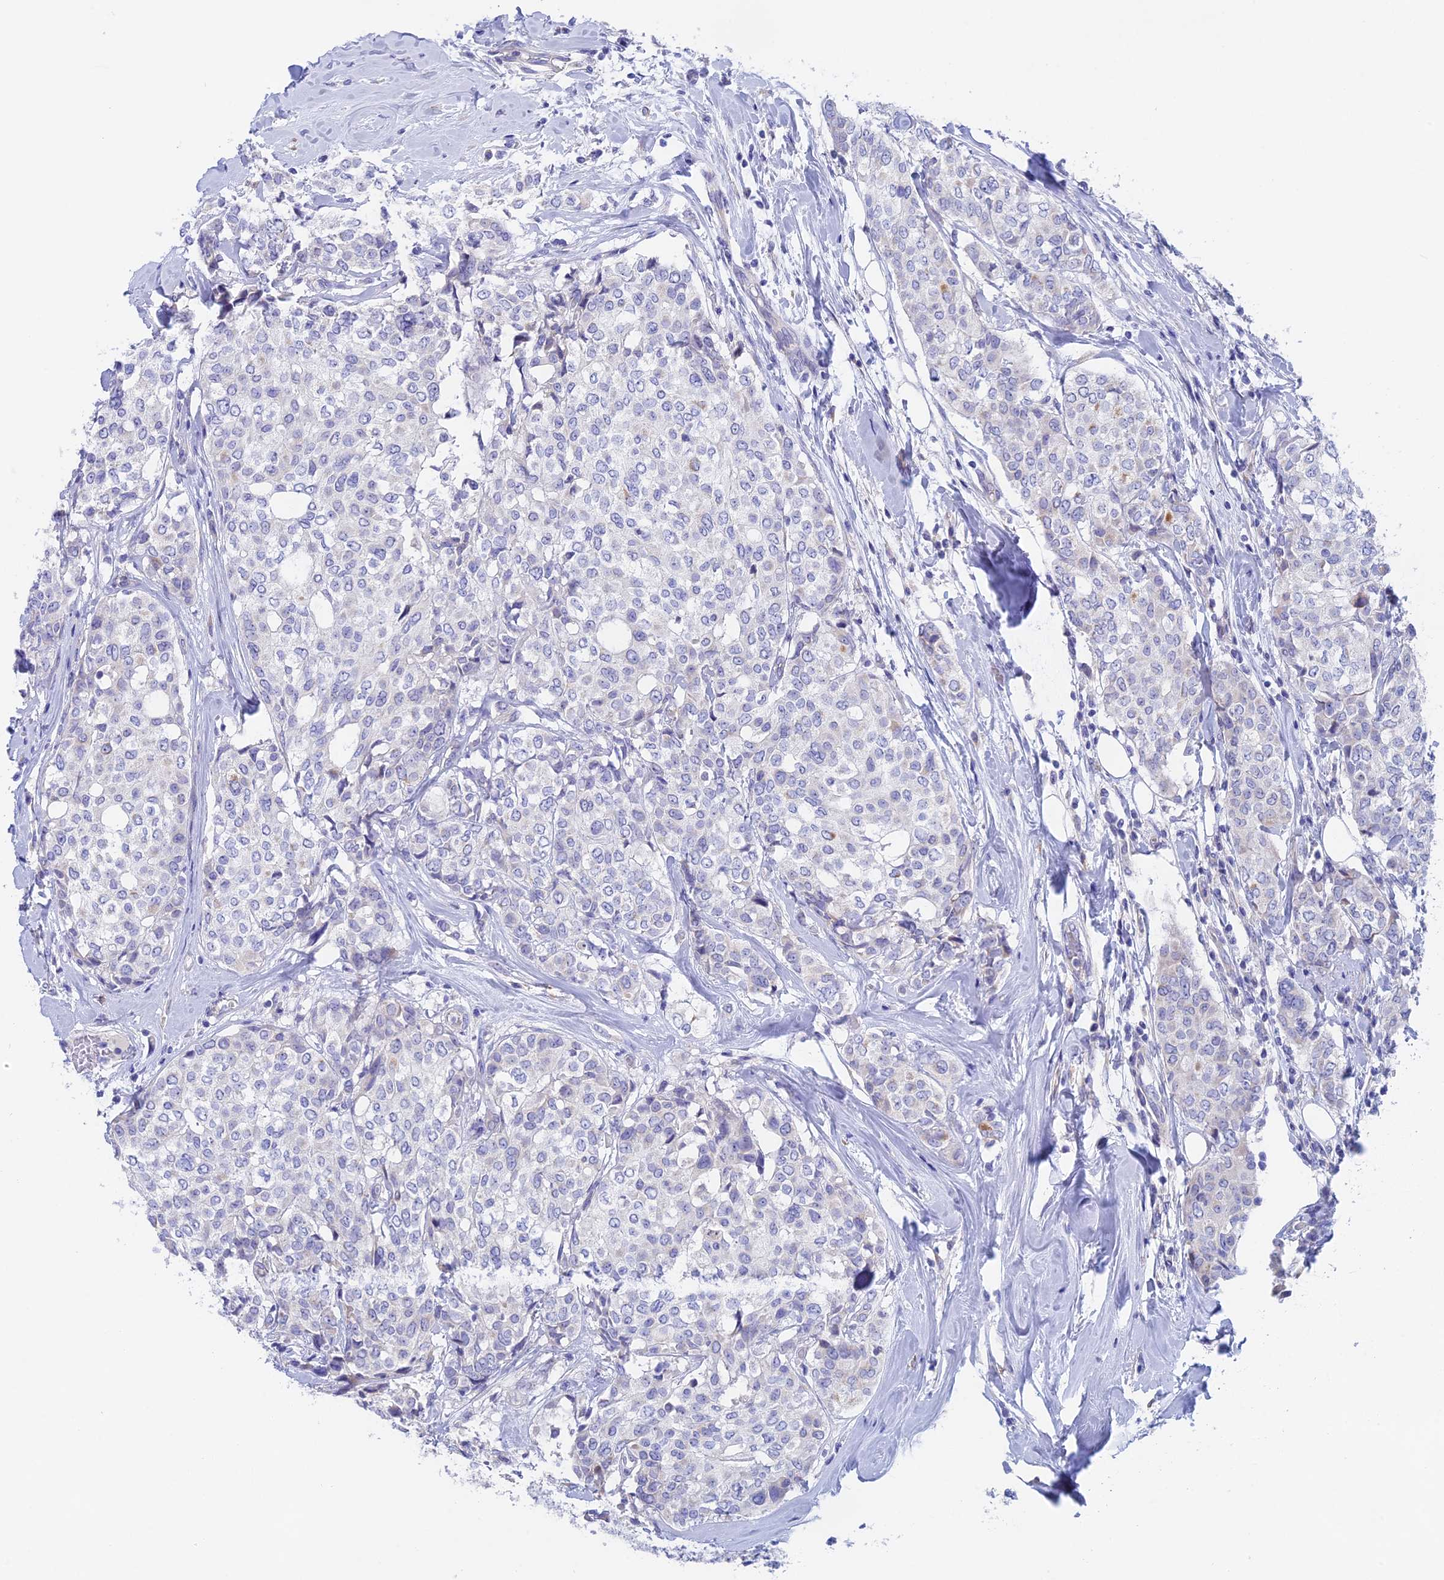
{"staining": {"intensity": "negative", "quantity": "none", "location": "none"}, "tissue": "breast cancer", "cell_type": "Tumor cells", "image_type": "cancer", "snomed": [{"axis": "morphology", "description": "Lobular carcinoma"}, {"axis": "topography", "description": "Breast"}], "caption": "There is no significant staining in tumor cells of lobular carcinoma (breast).", "gene": "GLB1L", "patient": {"sex": "female", "age": 51}}